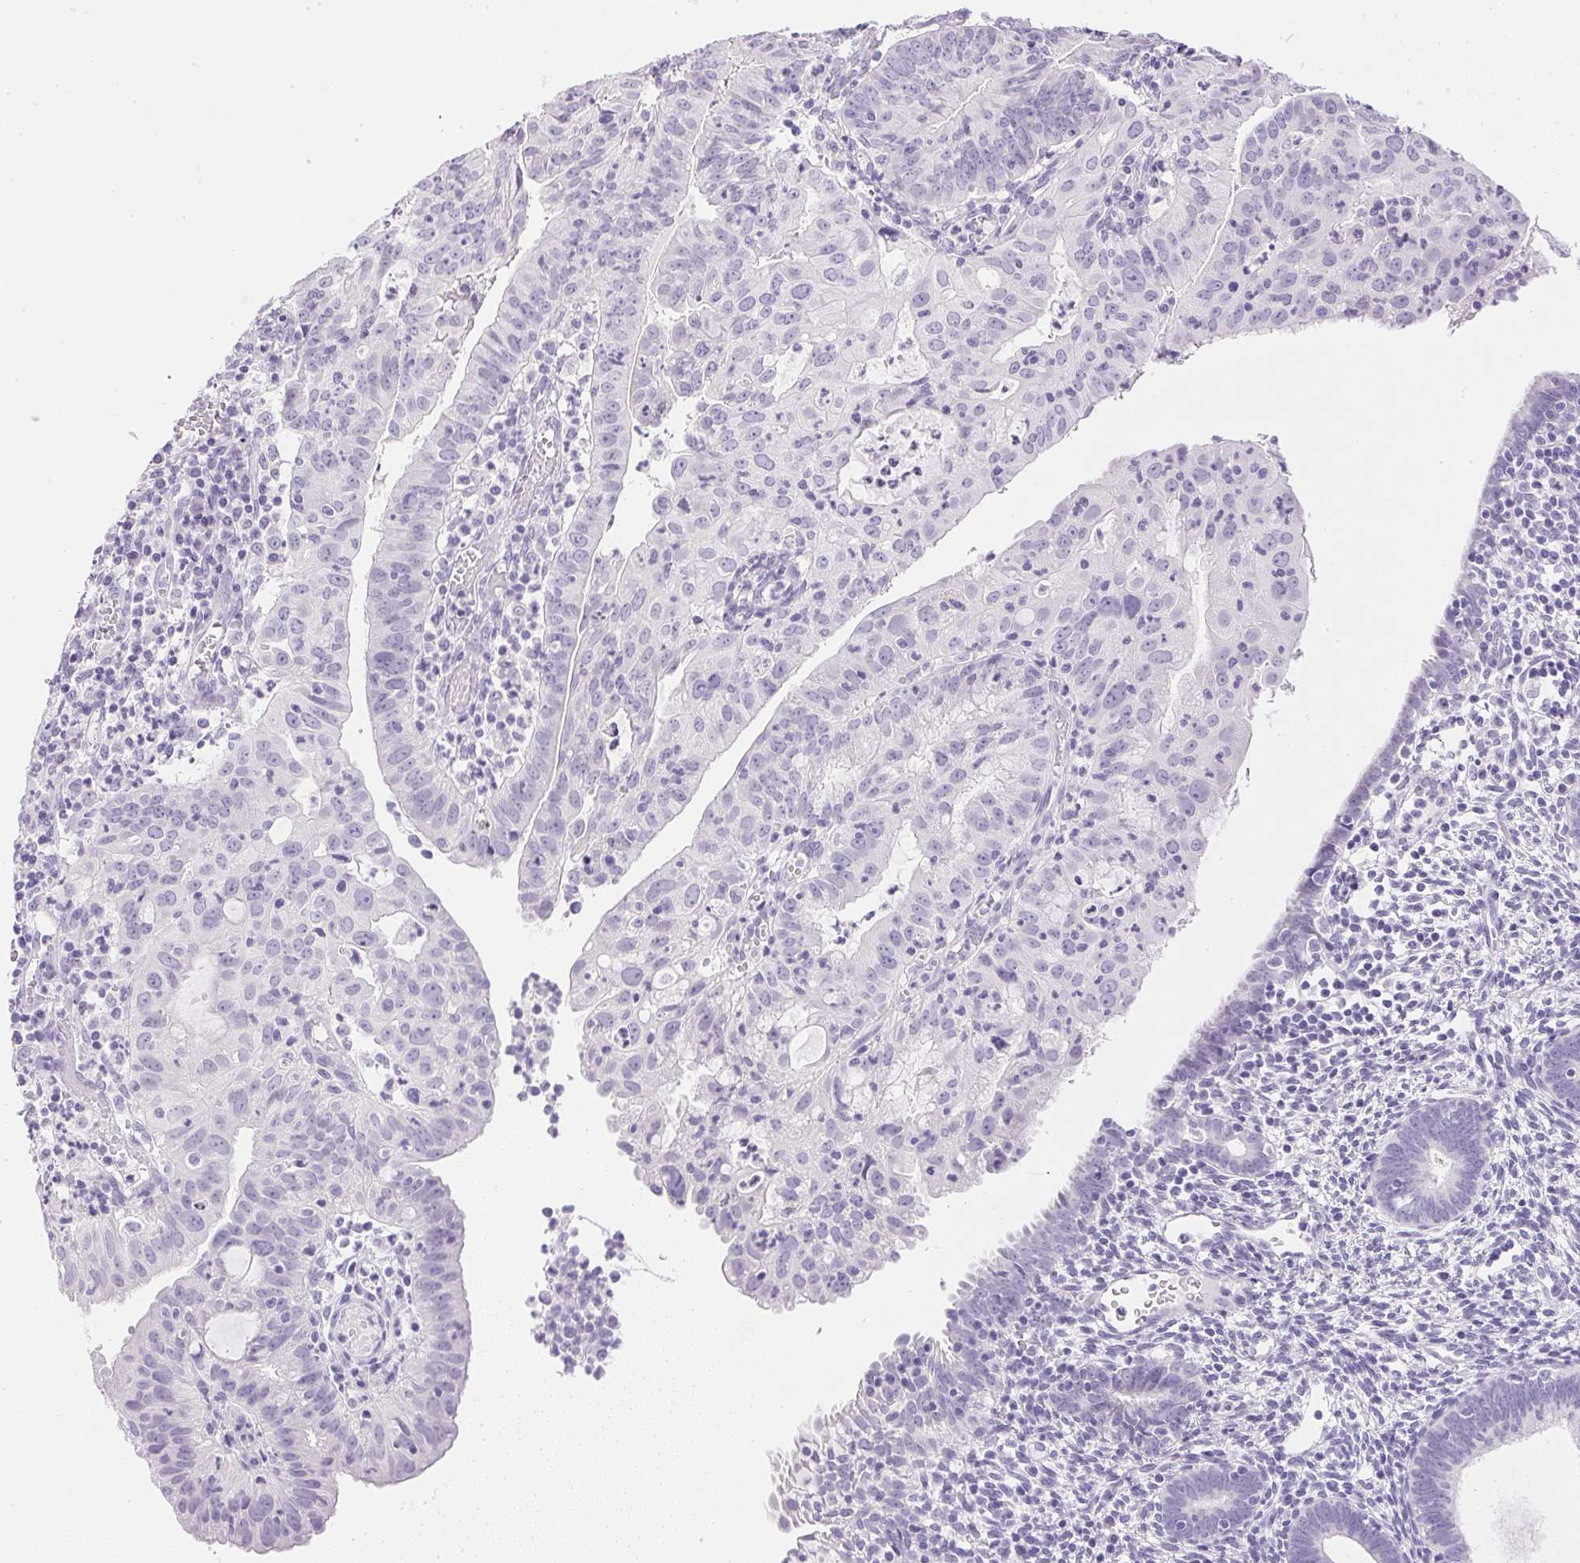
{"staining": {"intensity": "negative", "quantity": "none", "location": "none"}, "tissue": "endometrial cancer", "cell_type": "Tumor cells", "image_type": "cancer", "snomed": [{"axis": "morphology", "description": "Adenocarcinoma, NOS"}, {"axis": "topography", "description": "Endometrium"}], "caption": "Adenocarcinoma (endometrial) stained for a protein using IHC shows no positivity tumor cells.", "gene": "CPB1", "patient": {"sex": "female", "age": 60}}